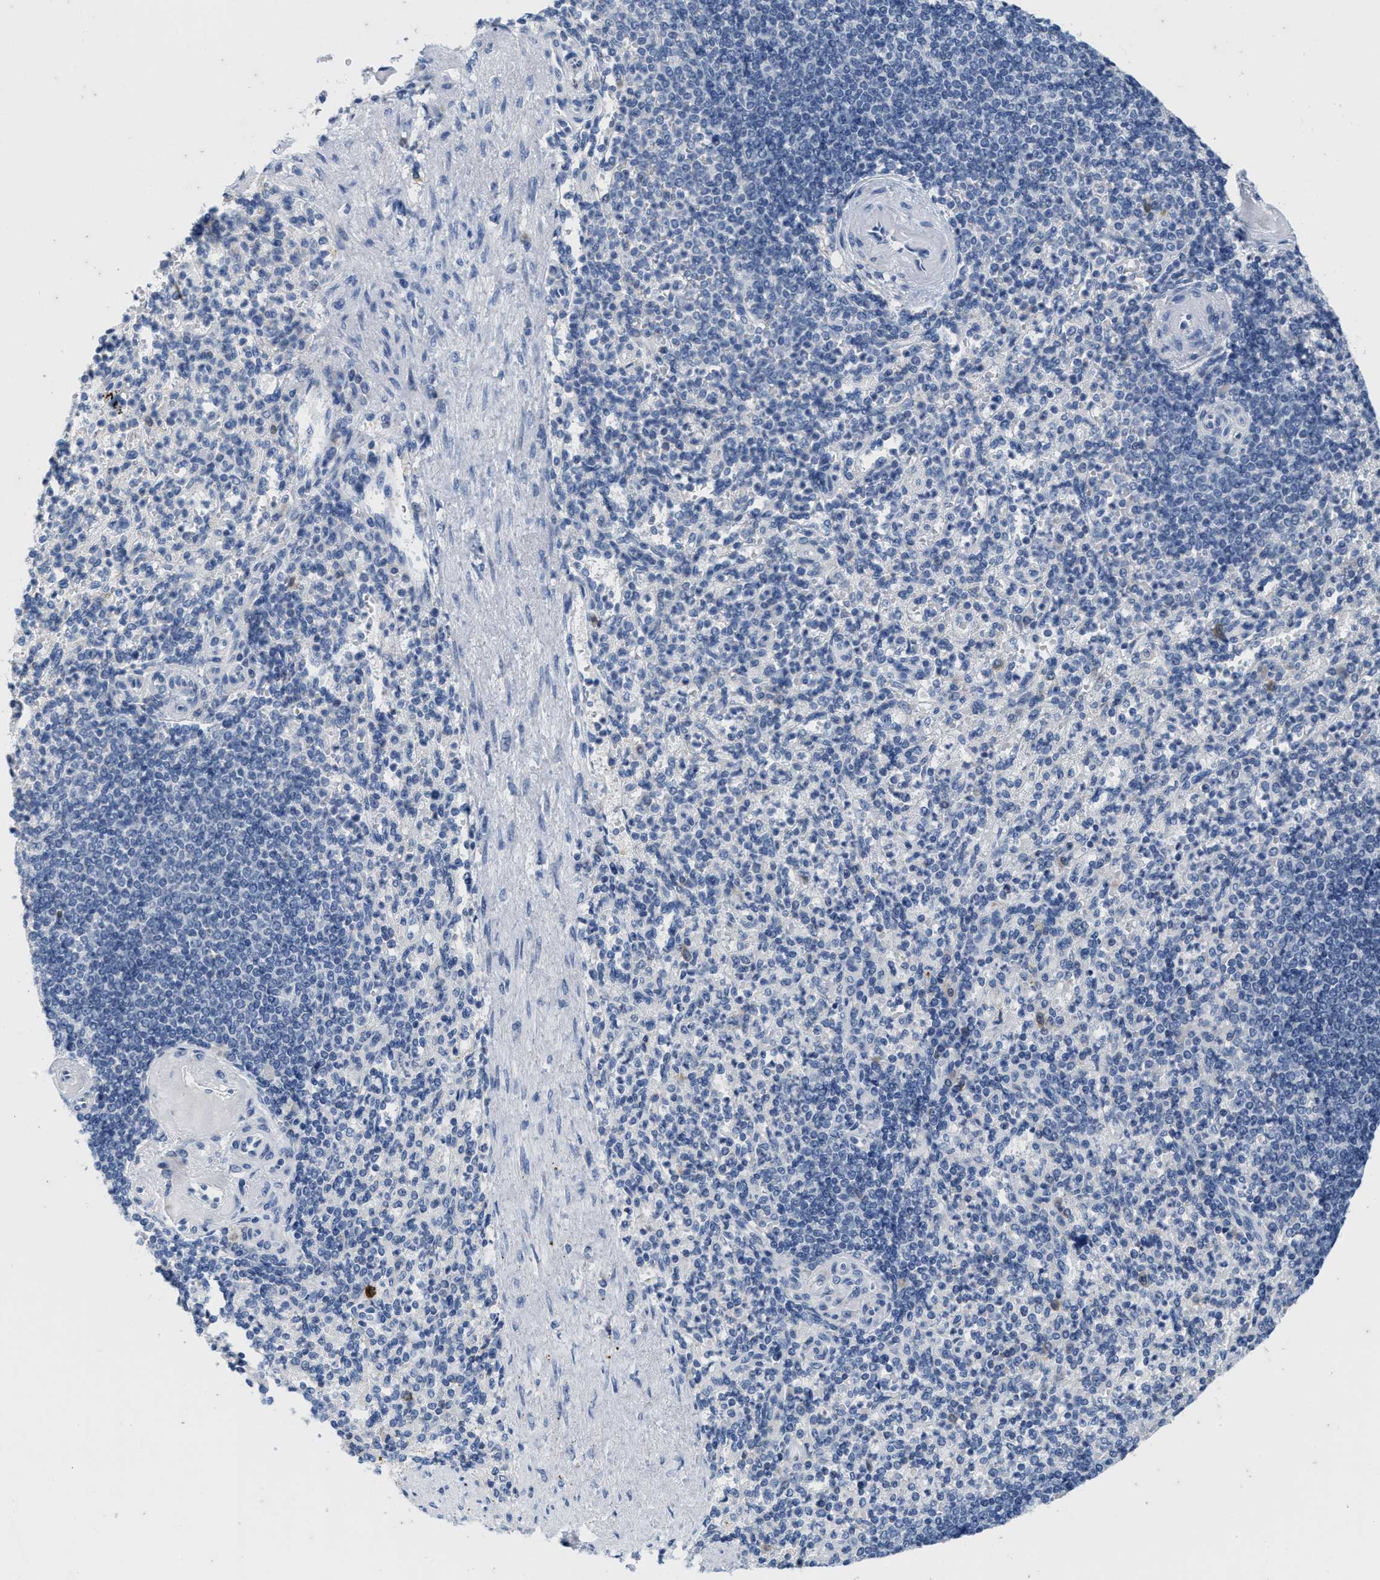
{"staining": {"intensity": "negative", "quantity": "none", "location": "none"}, "tissue": "spleen", "cell_type": "Cells in red pulp", "image_type": "normal", "snomed": [{"axis": "morphology", "description": "Normal tissue, NOS"}, {"axis": "topography", "description": "Spleen"}], "caption": "Benign spleen was stained to show a protein in brown. There is no significant positivity in cells in red pulp. The staining was performed using DAB (3,3'-diaminobenzidine) to visualize the protein expression in brown, while the nuclei were stained in blue with hematoxylin (Magnification: 20x).", "gene": "ABCB11", "patient": {"sex": "female", "age": 74}}